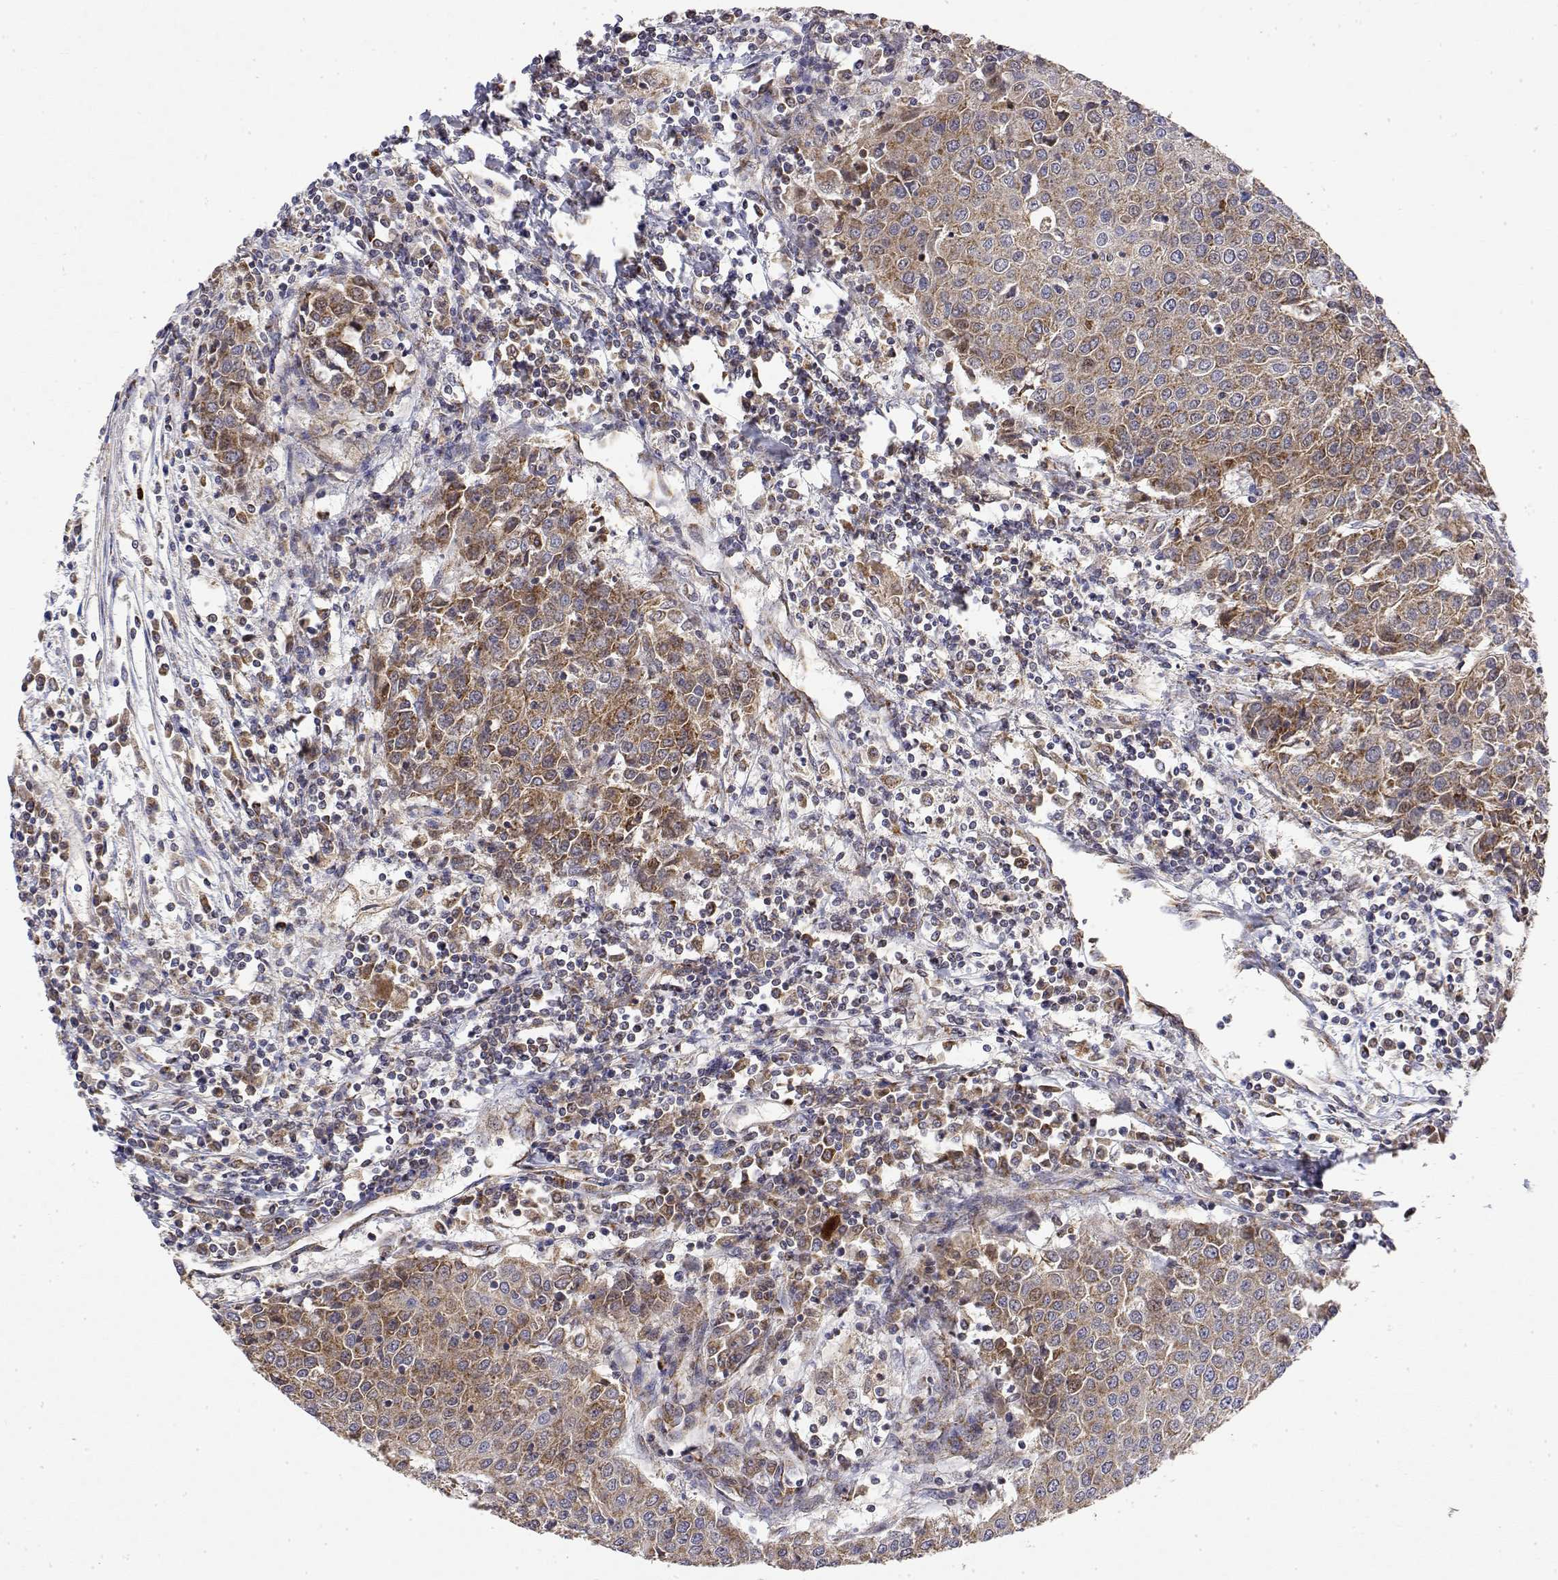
{"staining": {"intensity": "moderate", "quantity": ">75%", "location": "cytoplasmic/membranous"}, "tissue": "urothelial cancer", "cell_type": "Tumor cells", "image_type": "cancer", "snomed": [{"axis": "morphology", "description": "Urothelial carcinoma, High grade"}, {"axis": "topography", "description": "Urinary bladder"}], "caption": "Moderate cytoplasmic/membranous staining is present in about >75% of tumor cells in urothelial carcinoma (high-grade).", "gene": "GADD45GIP1", "patient": {"sex": "female", "age": 85}}